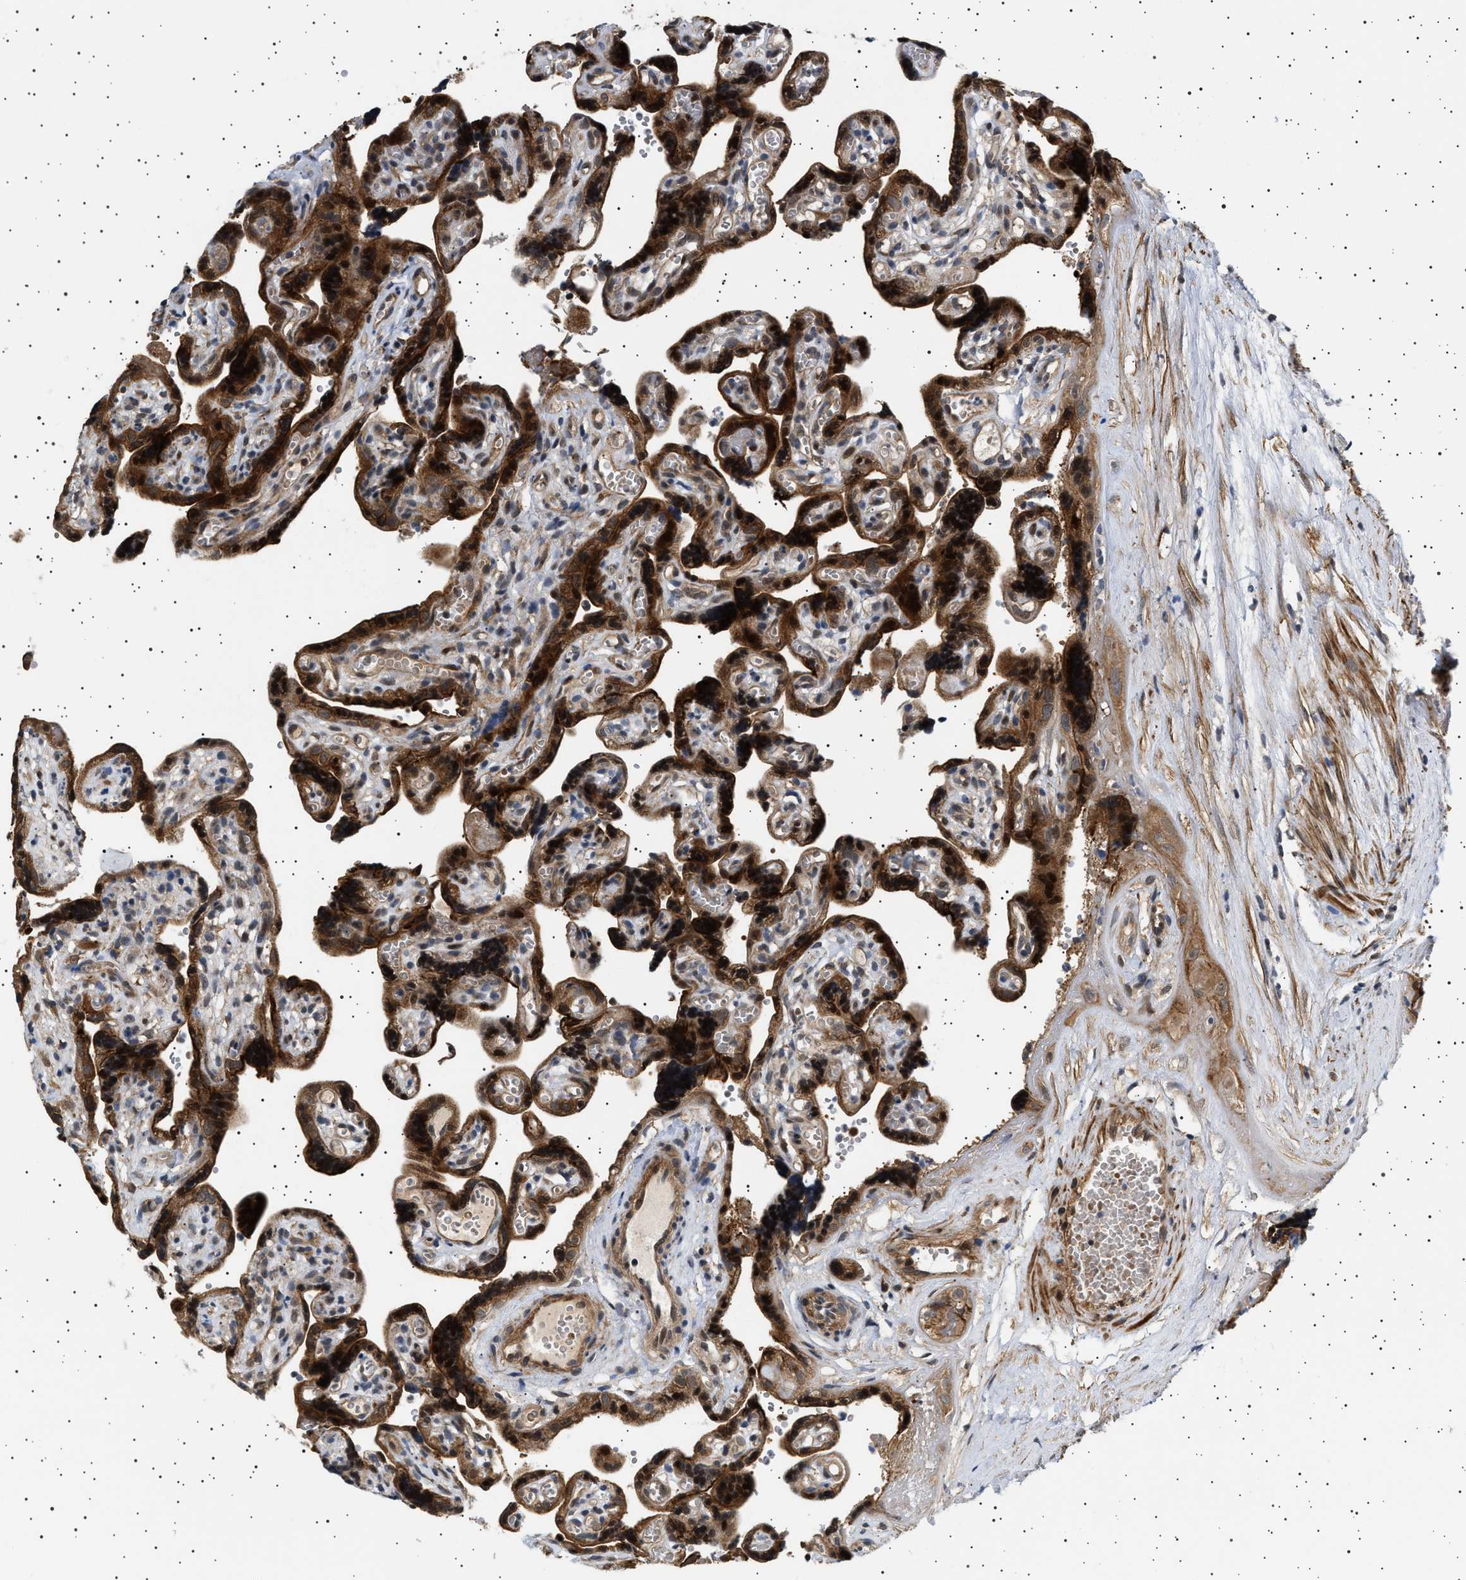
{"staining": {"intensity": "strong", "quantity": ">75%", "location": "cytoplasmic/membranous"}, "tissue": "placenta", "cell_type": "Decidual cells", "image_type": "normal", "snomed": [{"axis": "morphology", "description": "Normal tissue, NOS"}, {"axis": "topography", "description": "Placenta"}], "caption": "Protein staining of unremarkable placenta reveals strong cytoplasmic/membranous staining in approximately >75% of decidual cells. (Brightfield microscopy of DAB IHC at high magnification).", "gene": "BAG3", "patient": {"sex": "female", "age": 30}}